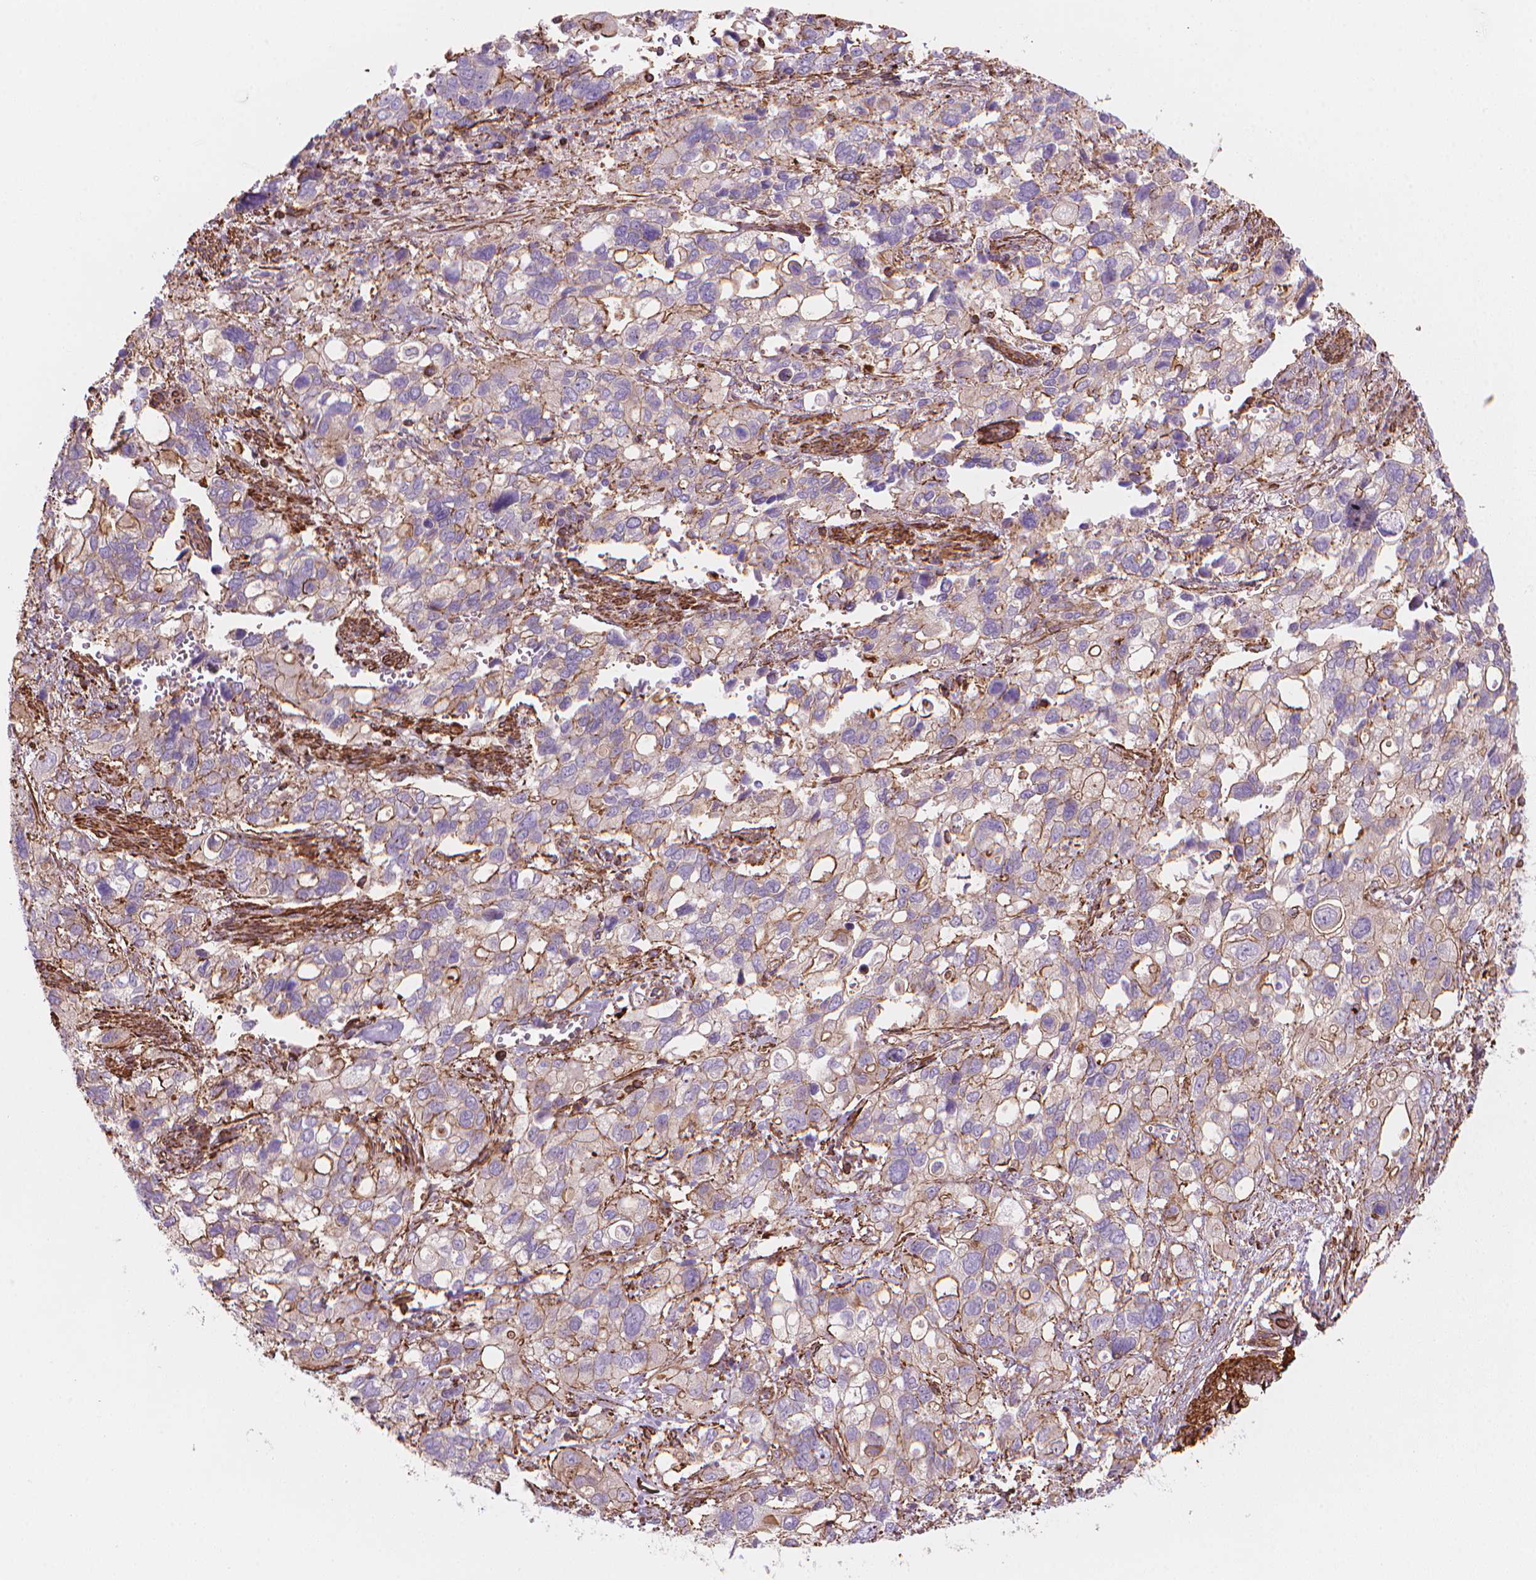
{"staining": {"intensity": "weak", "quantity": "<25%", "location": "cytoplasmic/membranous"}, "tissue": "stomach cancer", "cell_type": "Tumor cells", "image_type": "cancer", "snomed": [{"axis": "morphology", "description": "Adenocarcinoma, NOS"}, {"axis": "topography", "description": "Stomach, upper"}], "caption": "The photomicrograph shows no significant positivity in tumor cells of stomach cancer.", "gene": "PATJ", "patient": {"sex": "female", "age": 81}}